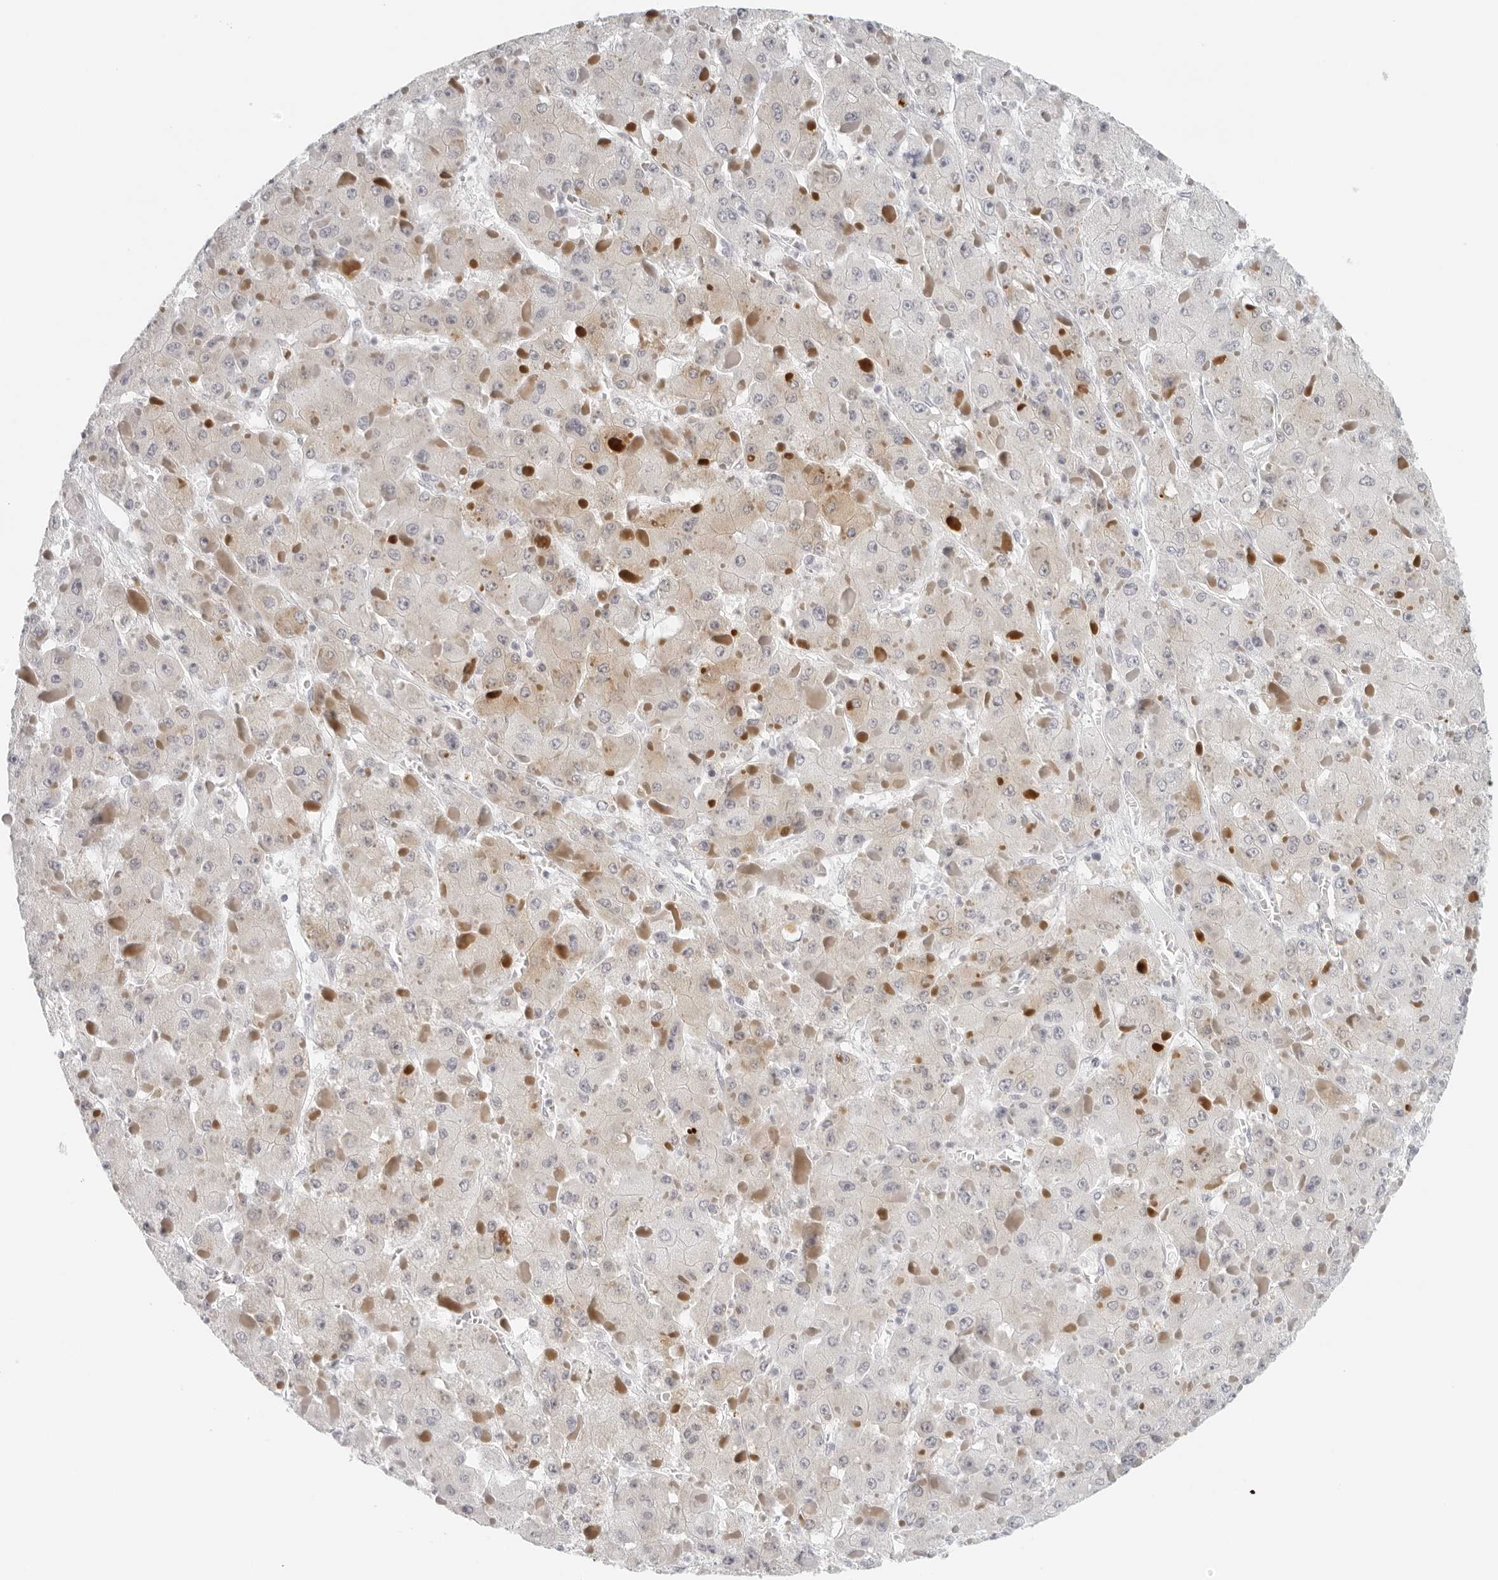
{"staining": {"intensity": "moderate", "quantity": "<25%", "location": "cytoplasmic/membranous"}, "tissue": "liver cancer", "cell_type": "Tumor cells", "image_type": "cancer", "snomed": [{"axis": "morphology", "description": "Carcinoma, Hepatocellular, NOS"}, {"axis": "topography", "description": "Liver"}], "caption": "Liver cancer tissue shows moderate cytoplasmic/membranous staining in approximately <25% of tumor cells, visualized by immunohistochemistry. Immunohistochemistry stains the protein in brown and the nuclei are stained blue.", "gene": "RPS6KC1", "patient": {"sex": "female", "age": 73}}